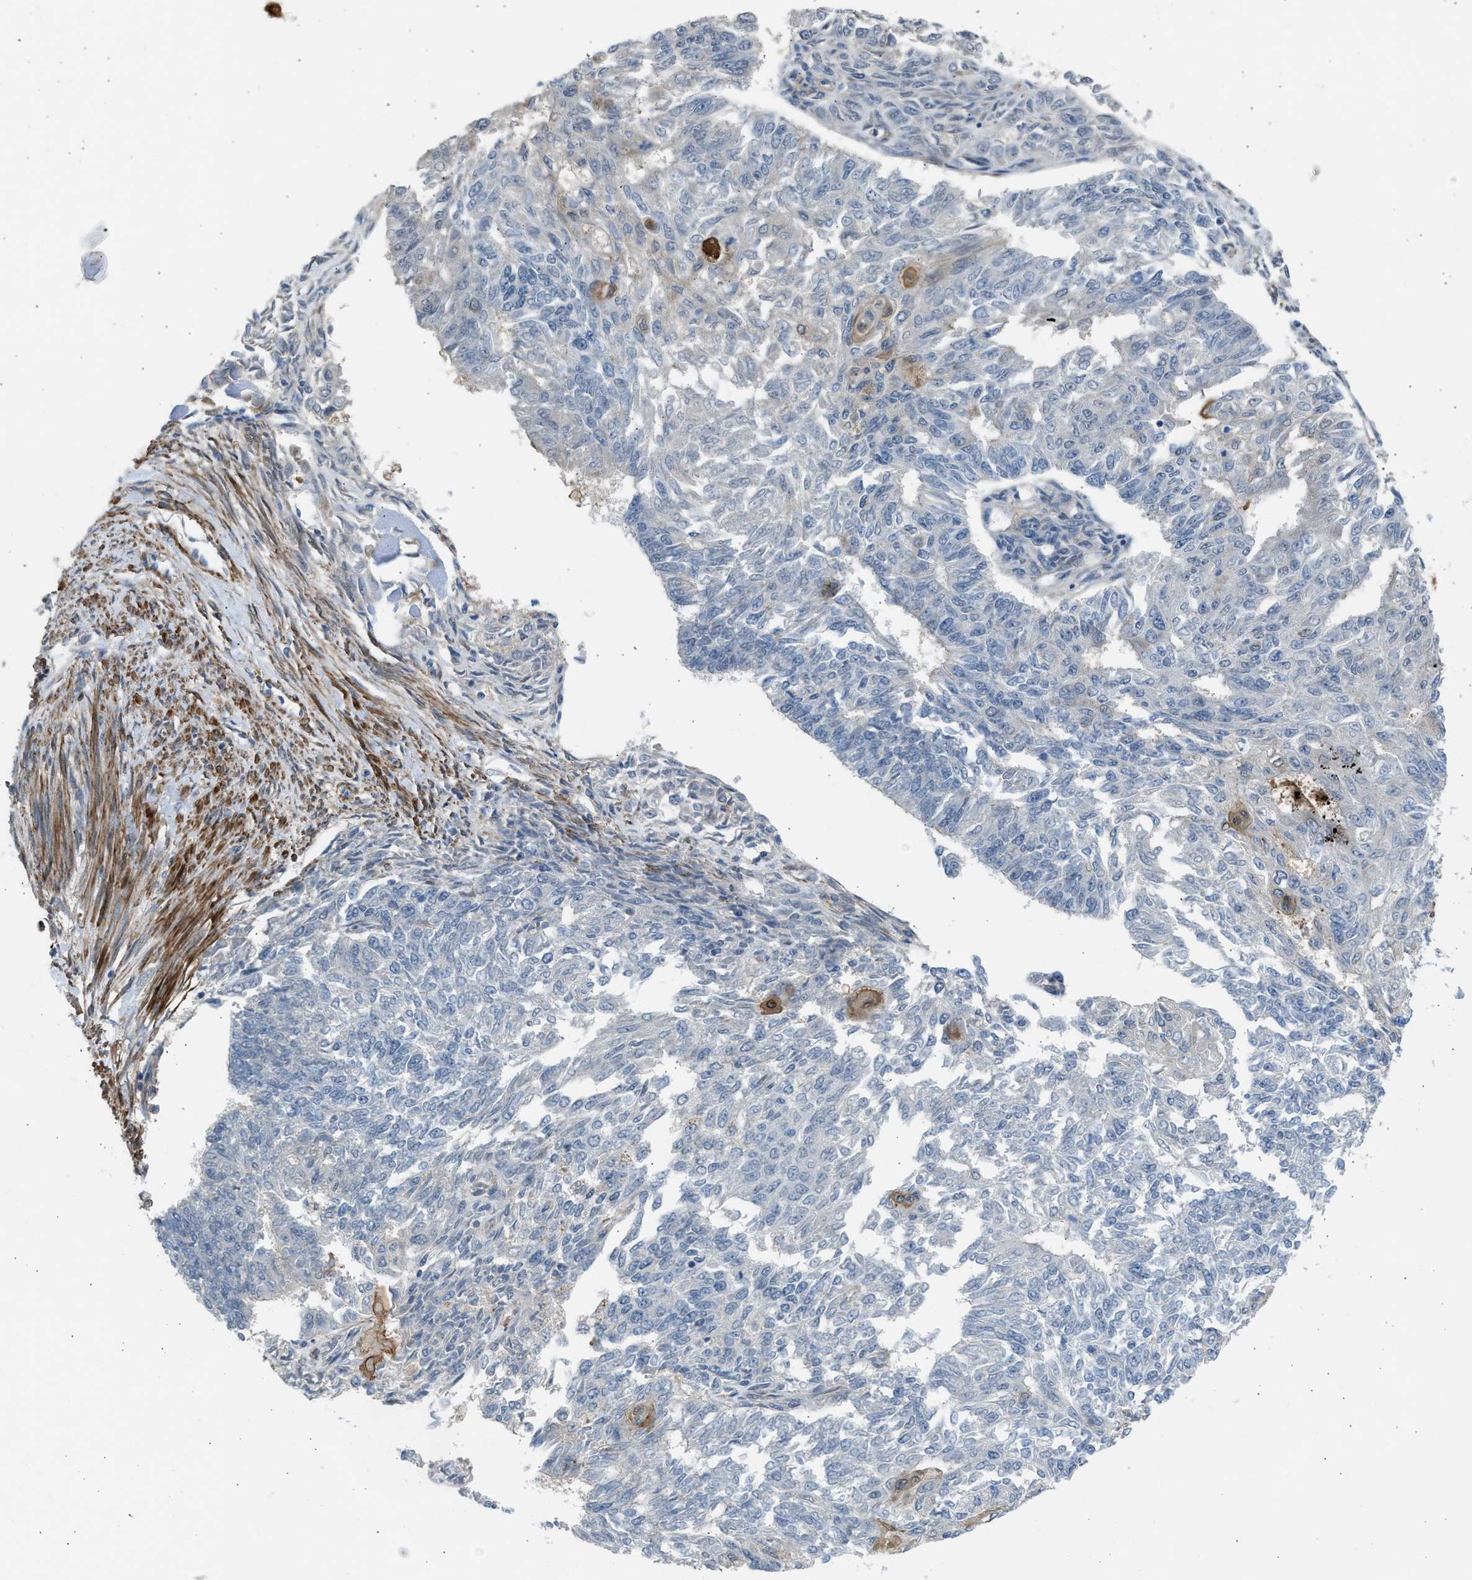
{"staining": {"intensity": "negative", "quantity": "none", "location": "none"}, "tissue": "endometrial cancer", "cell_type": "Tumor cells", "image_type": "cancer", "snomed": [{"axis": "morphology", "description": "Adenocarcinoma, NOS"}, {"axis": "topography", "description": "Endometrium"}], "caption": "High power microscopy micrograph of an immunohistochemistry (IHC) photomicrograph of endometrial cancer, revealing no significant positivity in tumor cells. (Immunohistochemistry, brightfield microscopy, high magnification).", "gene": "PCNX3", "patient": {"sex": "female", "age": 32}}